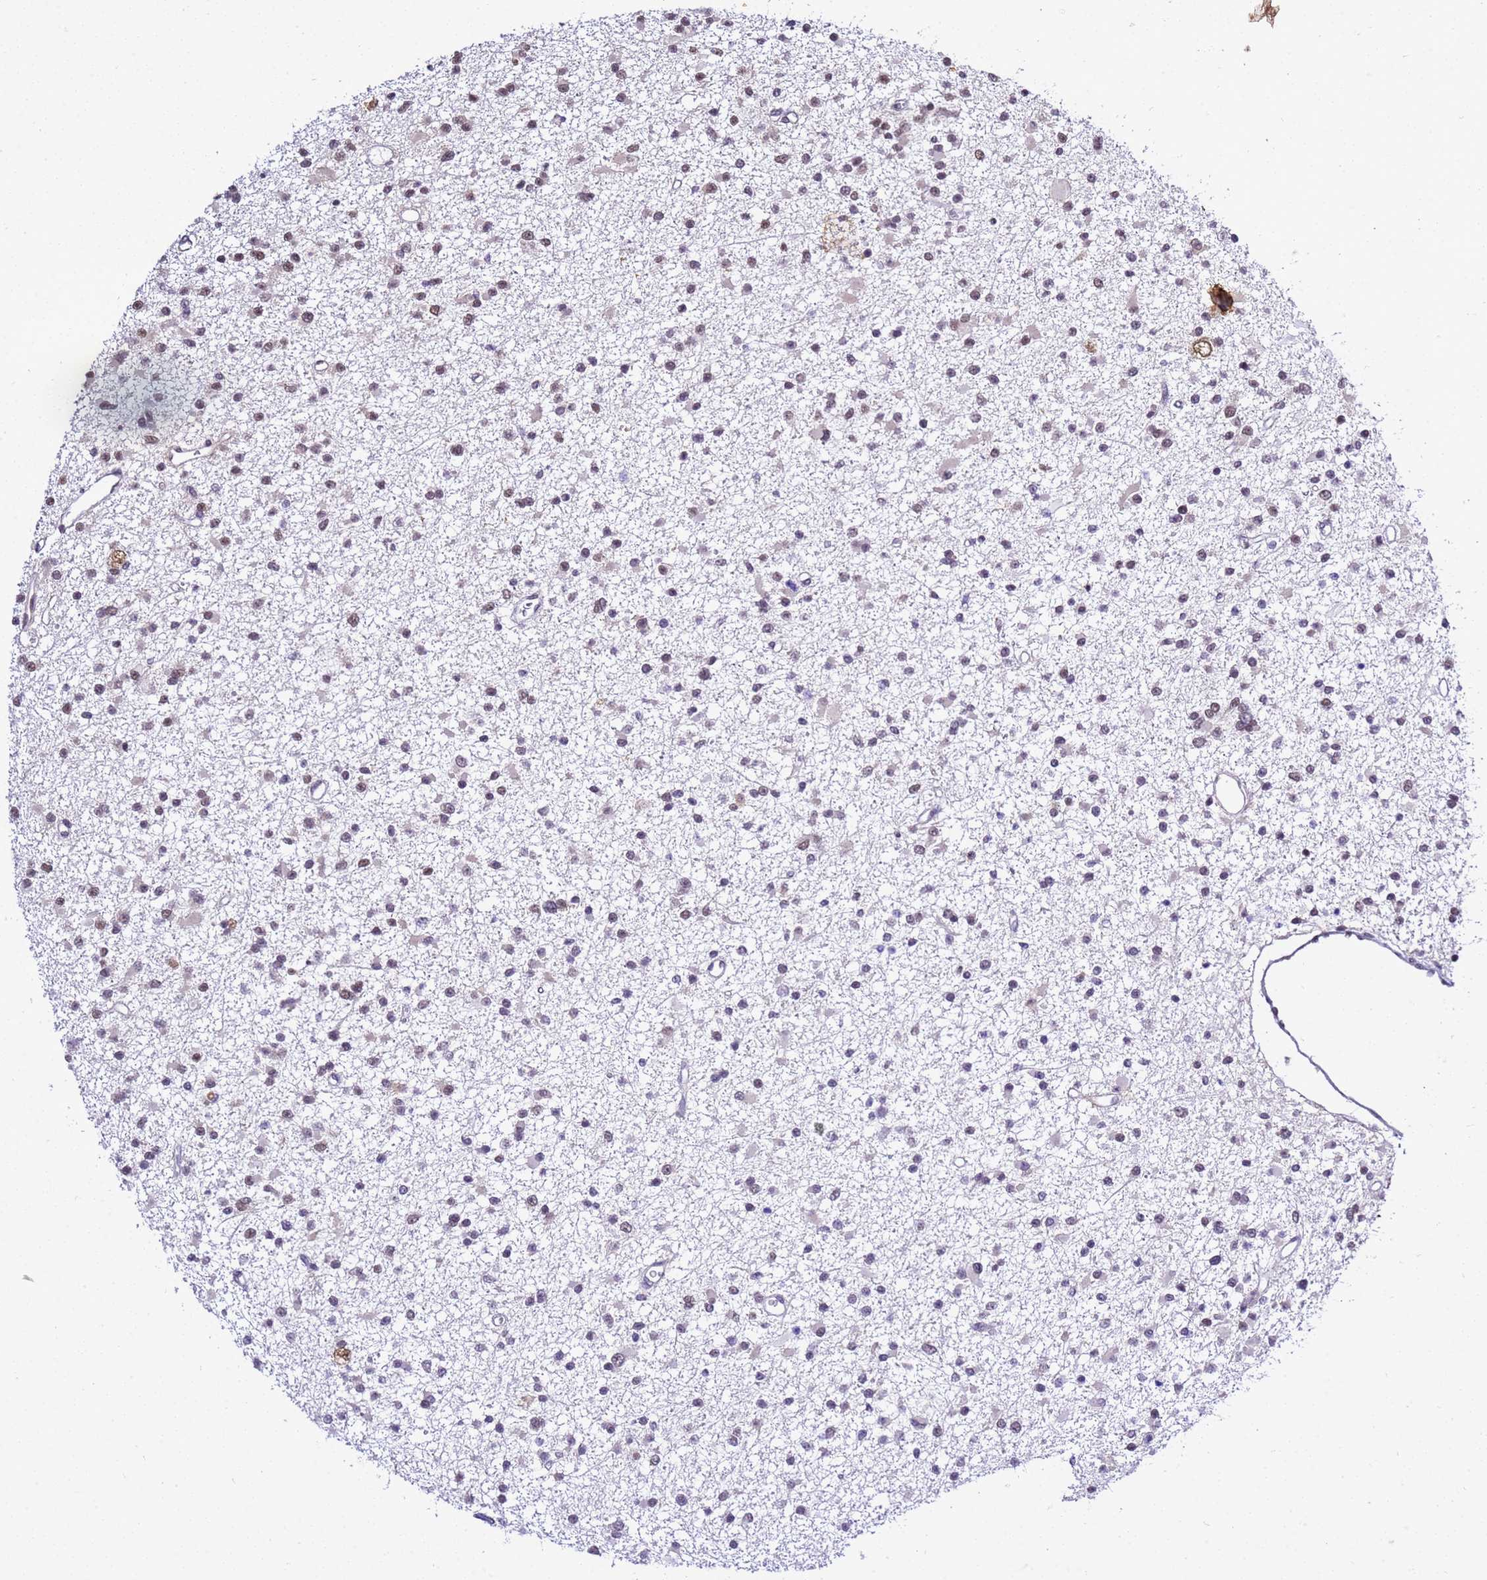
{"staining": {"intensity": "moderate", "quantity": "<25%", "location": "nuclear"}, "tissue": "glioma", "cell_type": "Tumor cells", "image_type": "cancer", "snomed": [{"axis": "morphology", "description": "Glioma, malignant, Low grade"}, {"axis": "topography", "description": "Brain"}], "caption": "About <25% of tumor cells in human malignant glioma (low-grade) reveal moderate nuclear protein expression as visualized by brown immunohistochemical staining.", "gene": "SMN1", "patient": {"sex": "female", "age": 22}}